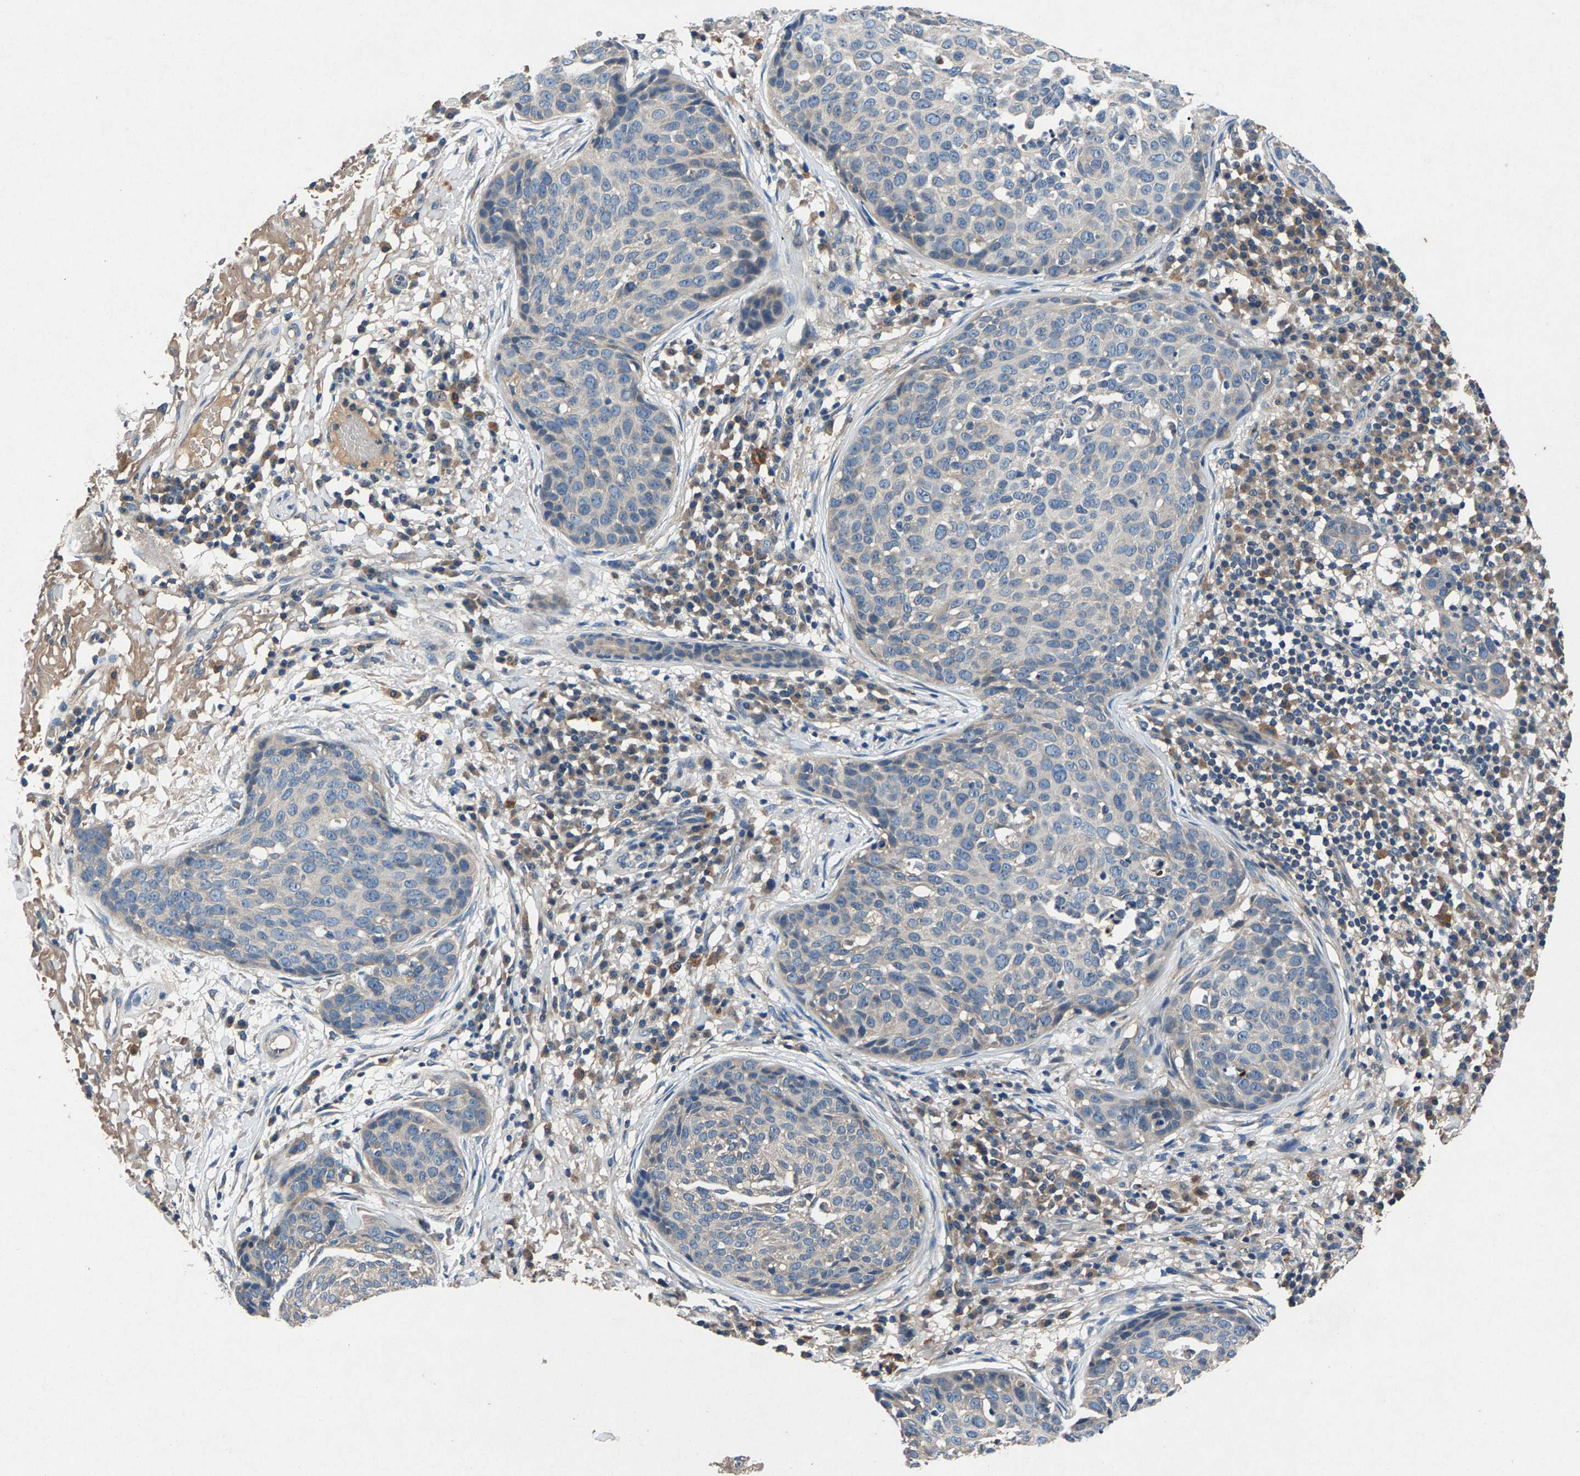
{"staining": {"intensity": "negative", "quantity": "none", "location": "none"}, "tissue": "skin cancer", "cell_type": "Tumor cells", "image_type": "cancer", "snomed": [{"axis": "morphology", "description": "Squamous cell carcinoma in situ, NOS"}, {"axis": "morphology", "description": "Squamous cell carcinoma, NOS"}, {"axis": "topography", "description": "Skin"}], "caption": "High magnification brightfield microscopy of skin squamous cell carcinoma stained with DAB (brown) and counterstained with hematoxylin (blue): tumor cells show no significant staining. (IHC, brightfield microscopy, high magnification).", "gene": "PRXL2C", "patient": {"sex": "male", "age": 93}}